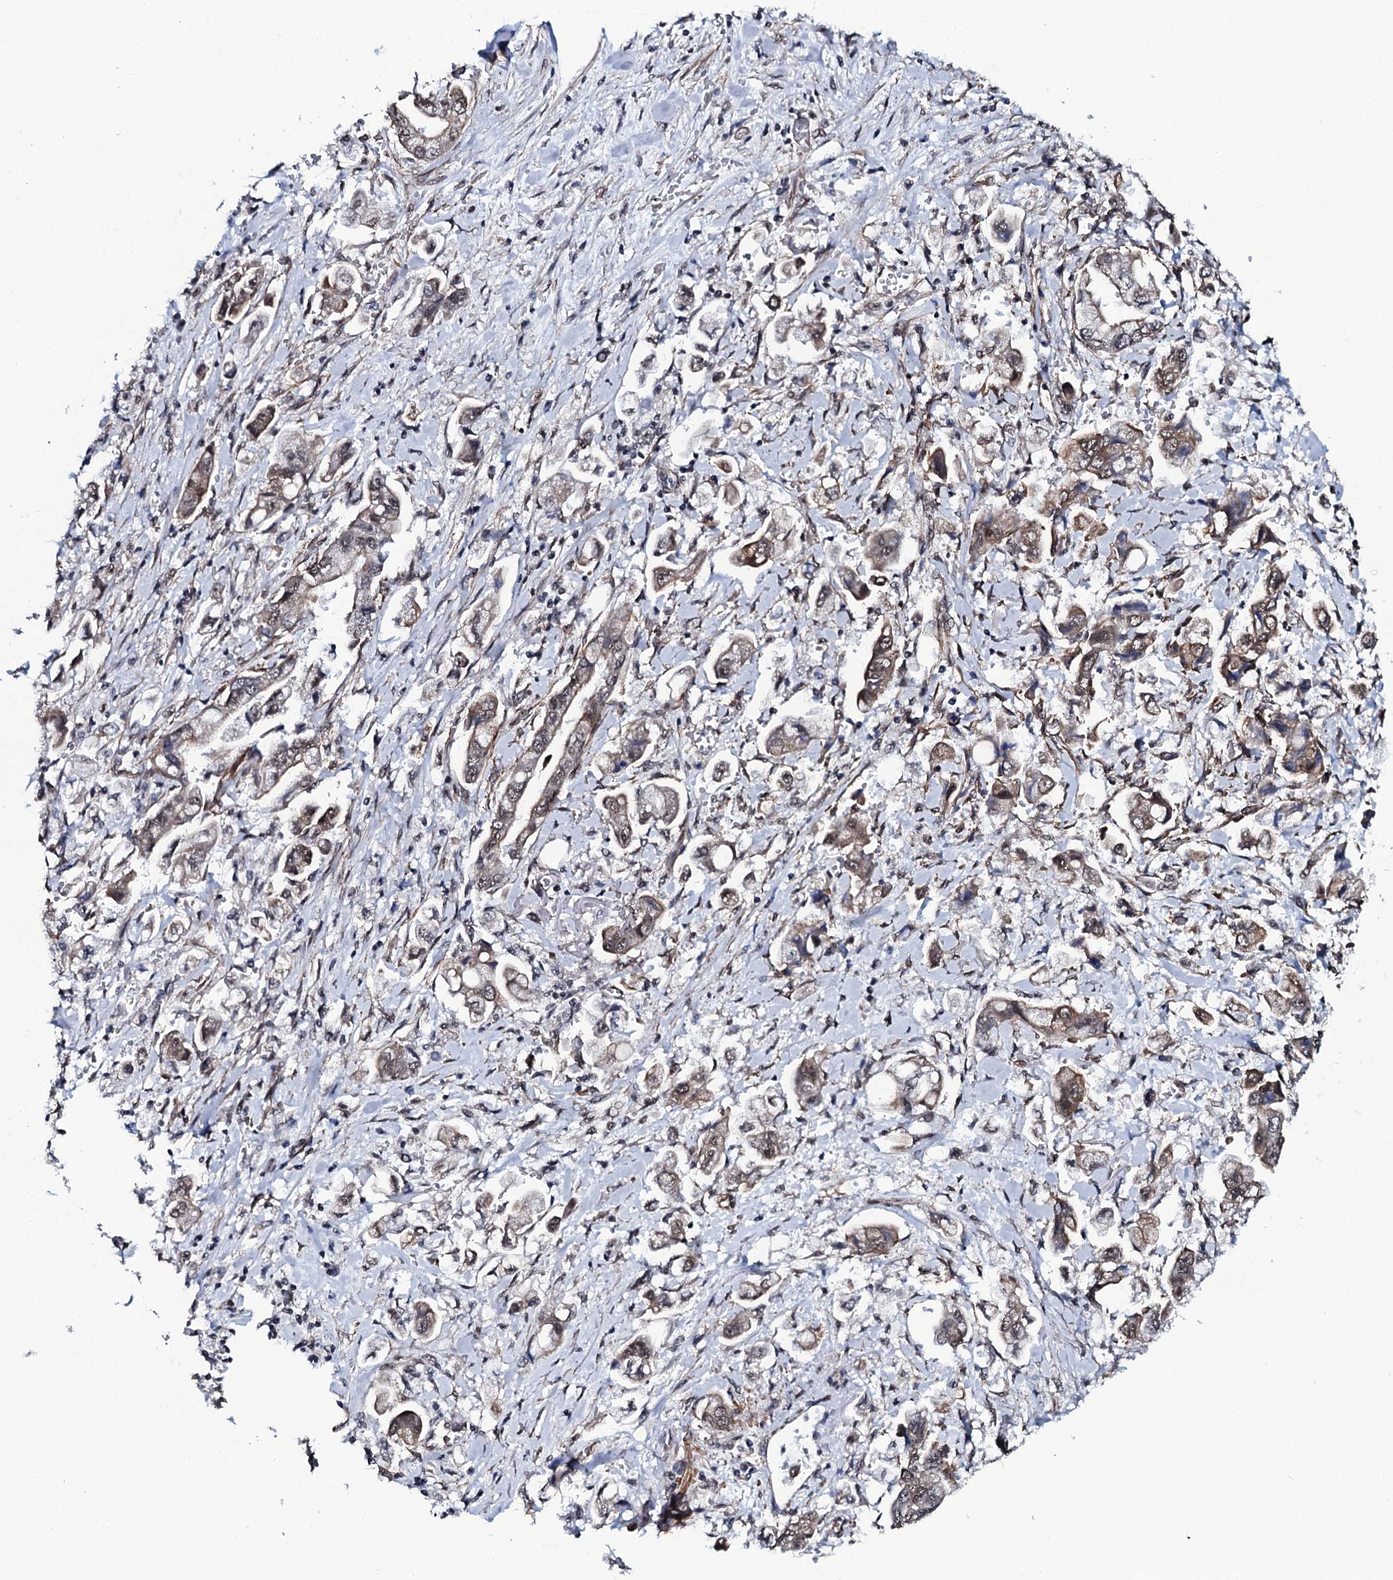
{"staining": {"intensity": "weak", "quantity": ">75%", "location": "nuclear"}, "tissue": "stomach cancer", "cell_type": "Tumor cells", "image_type": "cancer", "snomed": [{"axis": "morphology", "description": "Adenocarcinoma, NOS"}, {"axis": "topography", "description": "Stomach"}], "caption": "Adenocarcinoma (stomach) stained with a protein marker displays weak staining in tumor cells.", "gene": "CWC15", "patient": {"sex": "male", "age": 62}}